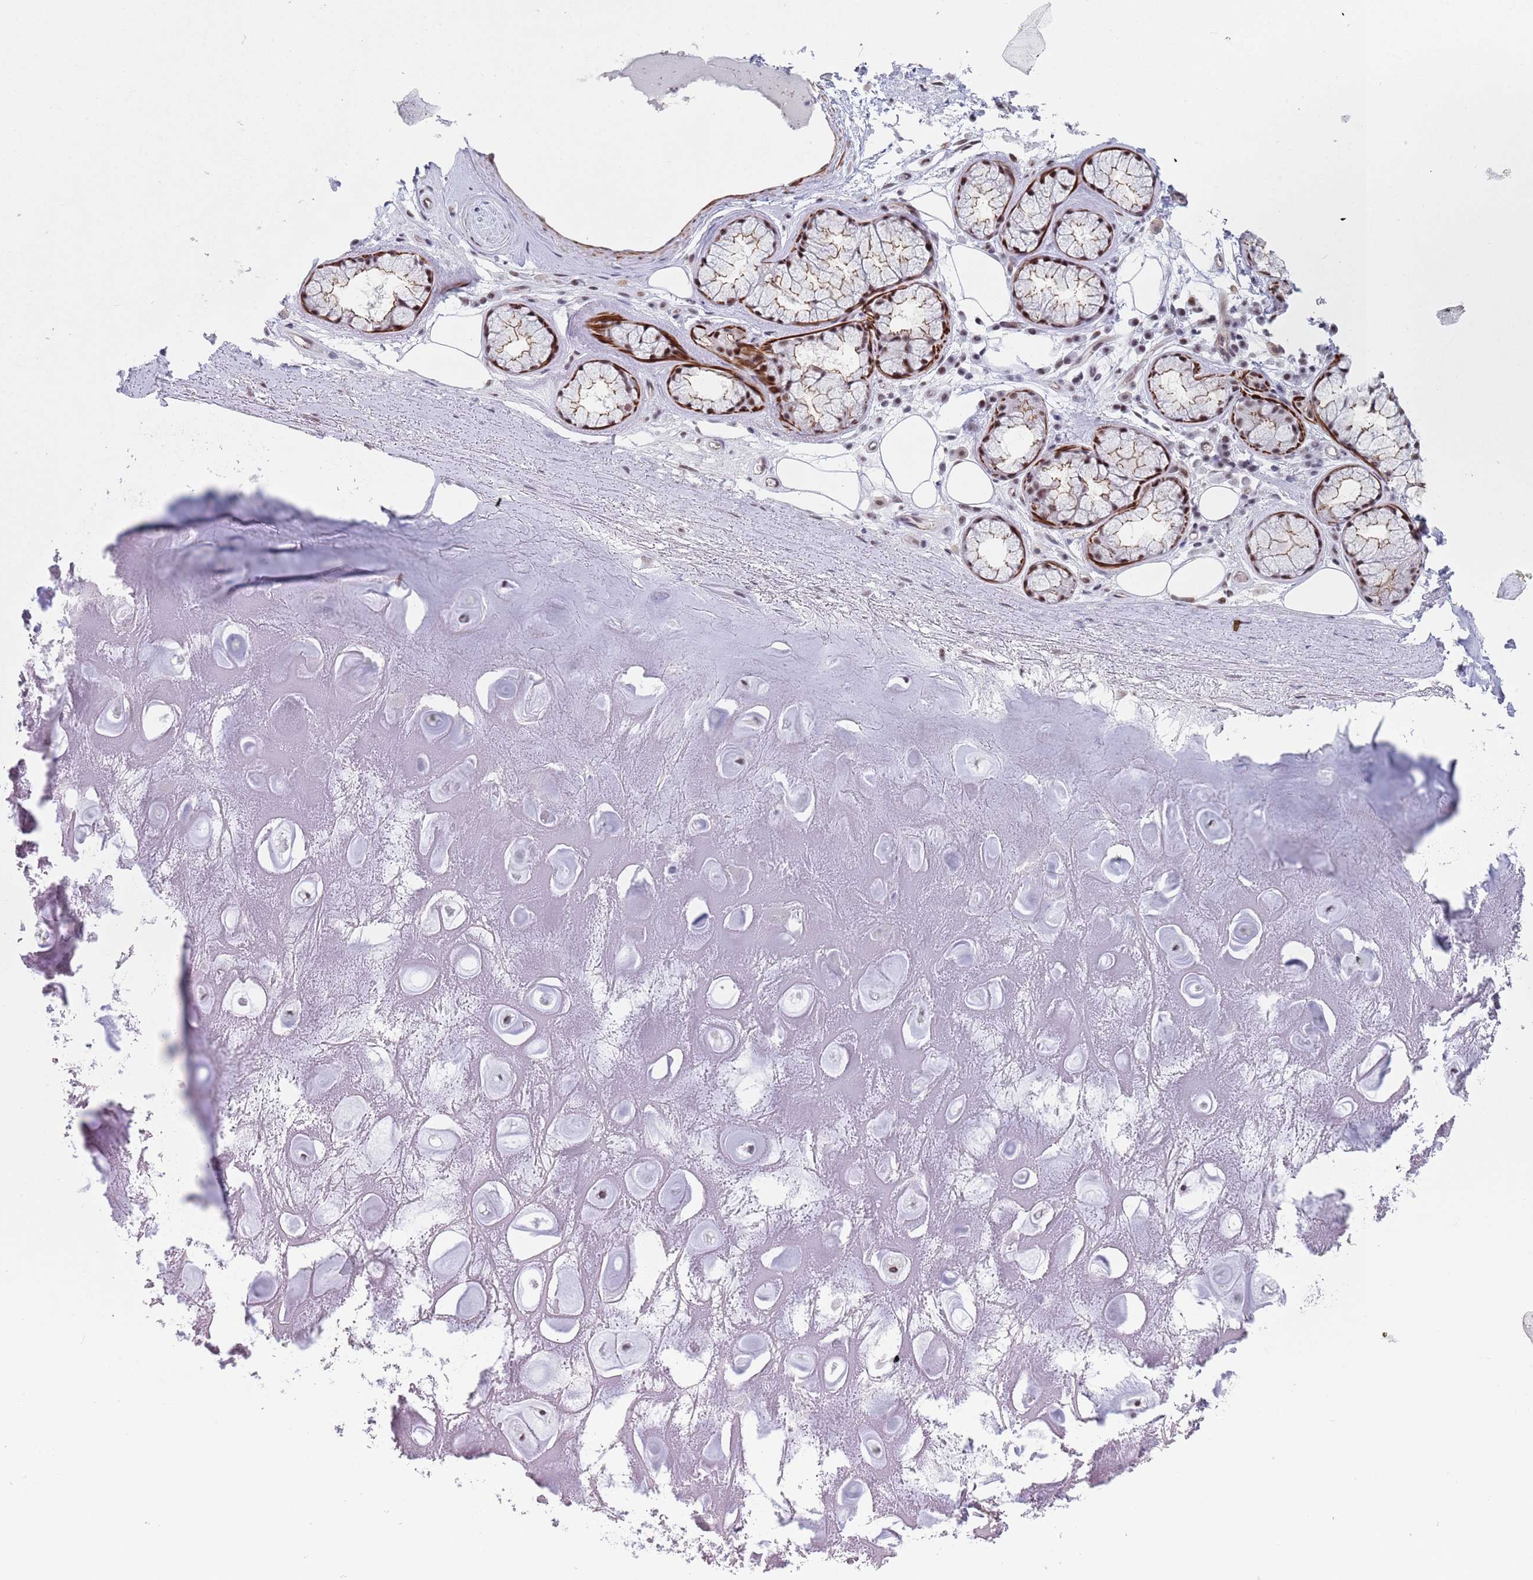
{"staining": {"intensity": "negative", "quantity": "none", "location": "none"}, "tissue": "soft tissue", "cell_type": "Chondrocytes", "image_type": "normal", "snomed": [{"axis": "morphology", "description": "Normal tissue, NOS"}, {"axis": "topography", "description": "Cartilage tissue"}], "caption": "High power microscopy image of an IHC histopathology image of benign soft tissue, revealing no significant expression in chondrocytes. (Stains: DAB immunohistochemistry (IHC) with hematoxylin counter stain, Microscopy: brightfield microscopy at high magnification).", "gene": "OR5A2", "patient": {"sex": "male", "age": 81}}